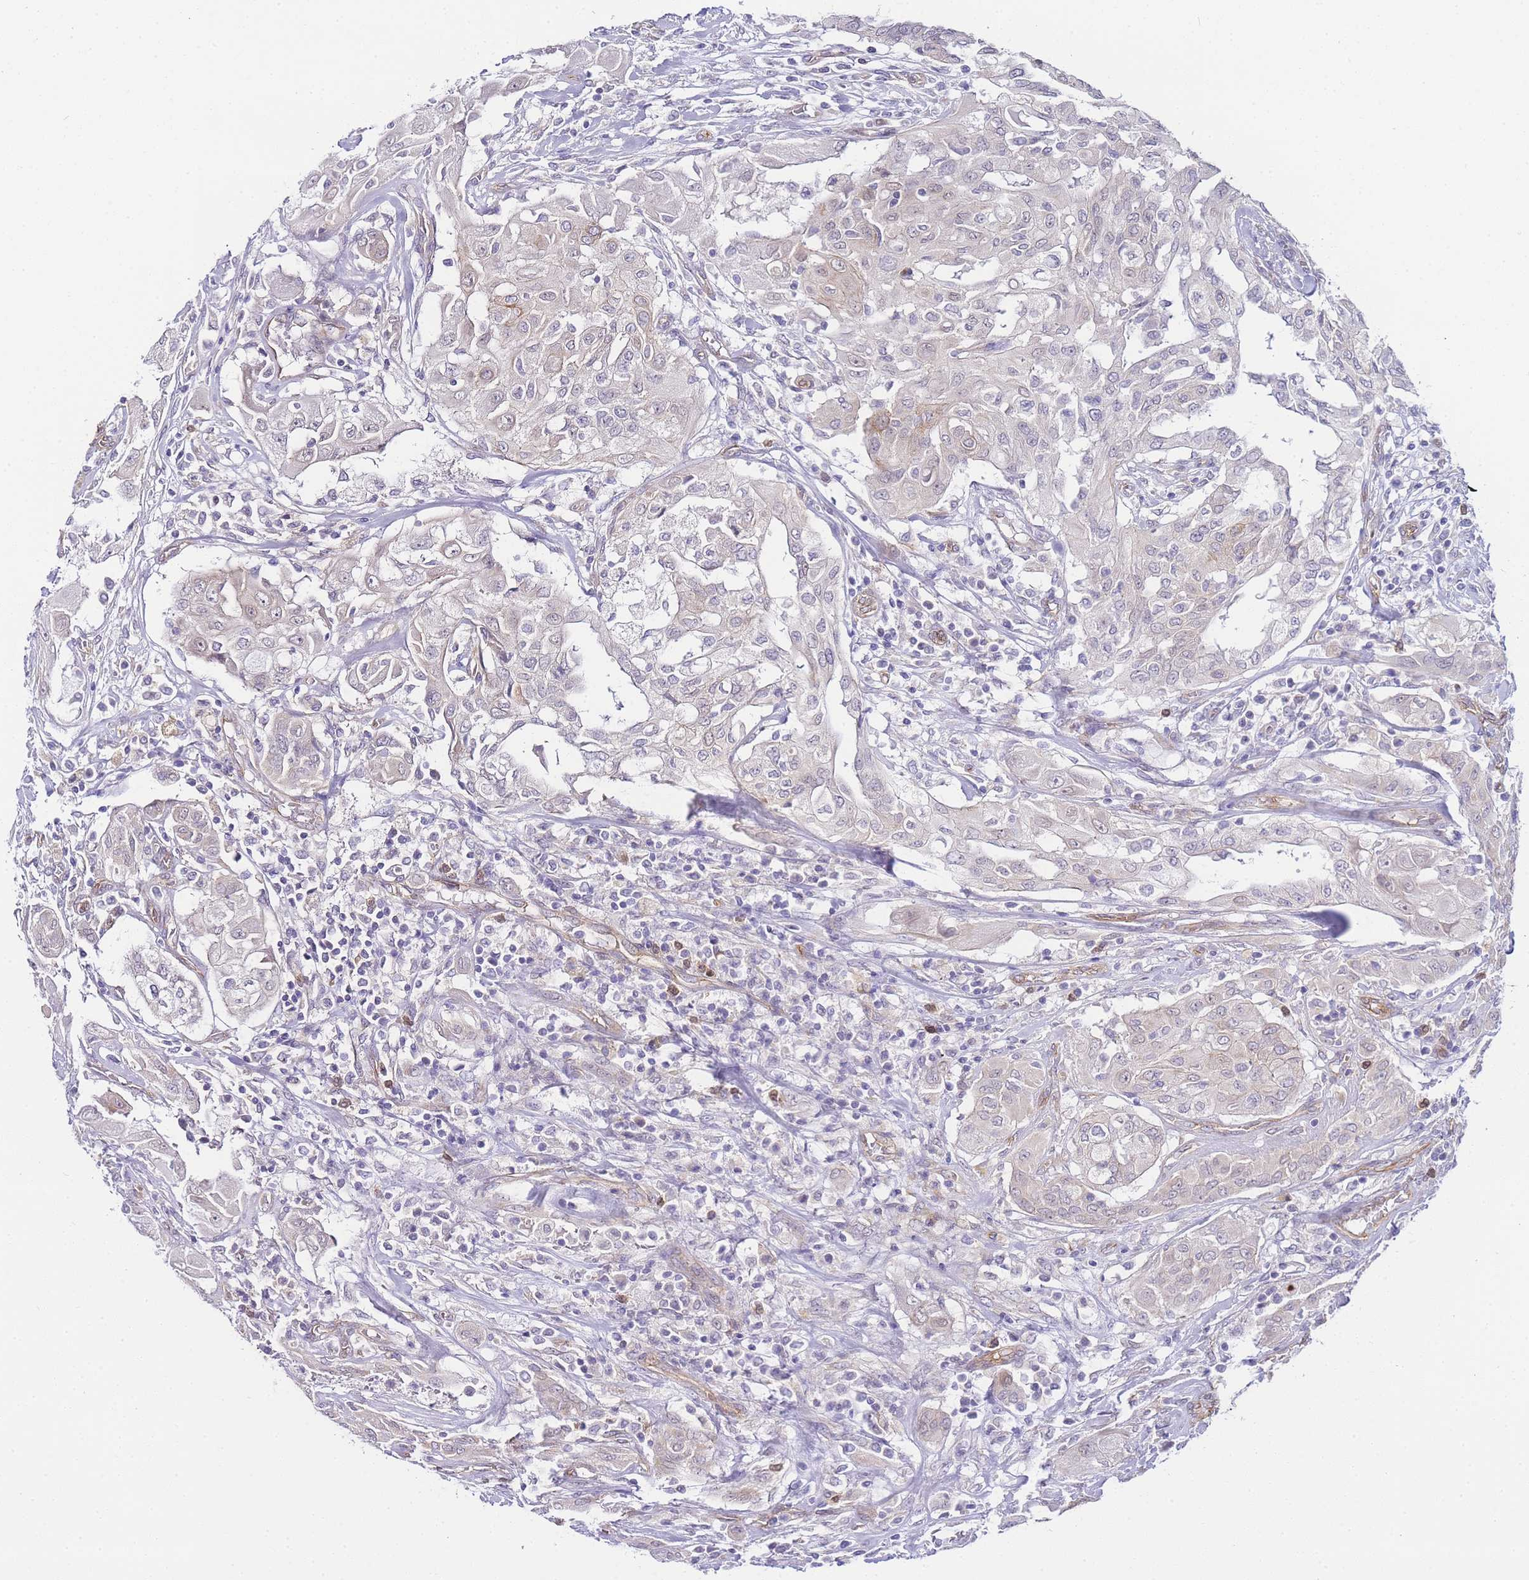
{"staining": {"intensity": "negative", "quantity": "none", "location": "none"}, "tissue": "thyroid cancer", "cell_type": "Tumor cells", "image_type": "cancer", "snomed": [{"axis": "morphology", "description": "Papillary adenocarcinoma, NOS"}, {"axis": "topography", "description": "Thyroid gland"}], "caption": "Micrograph shows no significant protein positivity in tumor cells of thyroid cancer (papillary adenocarcinoma).", "gene": "PDCD7", "patient": {"sex": "female", "age": 59}}